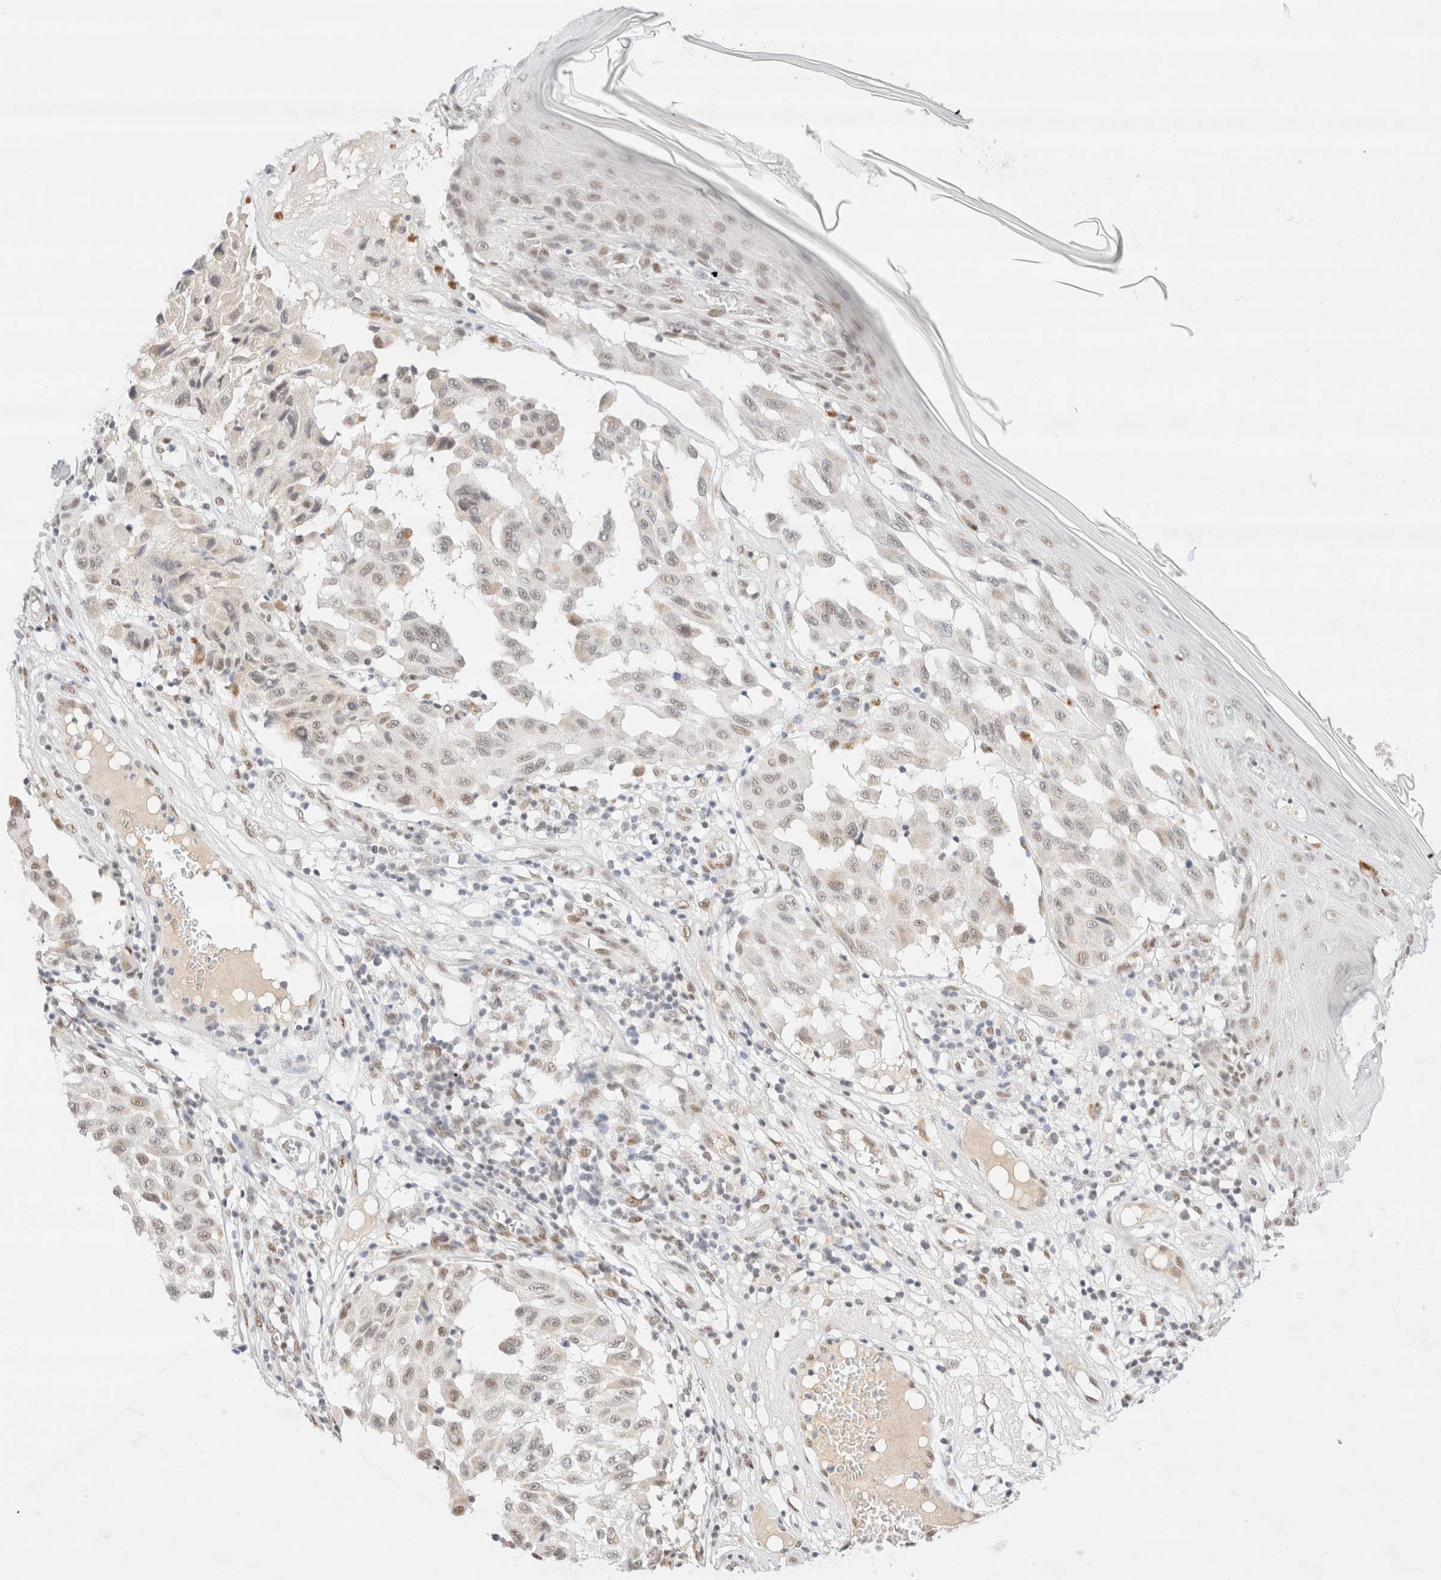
{"staining": {"intensity": "weak", "quantity": ">75%", "location": "nuclear"}, "tissue": "melanoma", "cell_type": "Tumor cells", "image_type": "cancer", "snomed": [{"axis": "morphology", "description": "Malignant melanoma, NOS"}, {"axis": "topography", "description": "Skin"}], "caption": "About >75% of tumor cells in human melanoma display weak nuclear protein staining as visualized by brown immunohistochemical staining.", "gene": "CIC", "patient": {"sex": "male", "age": 30}}